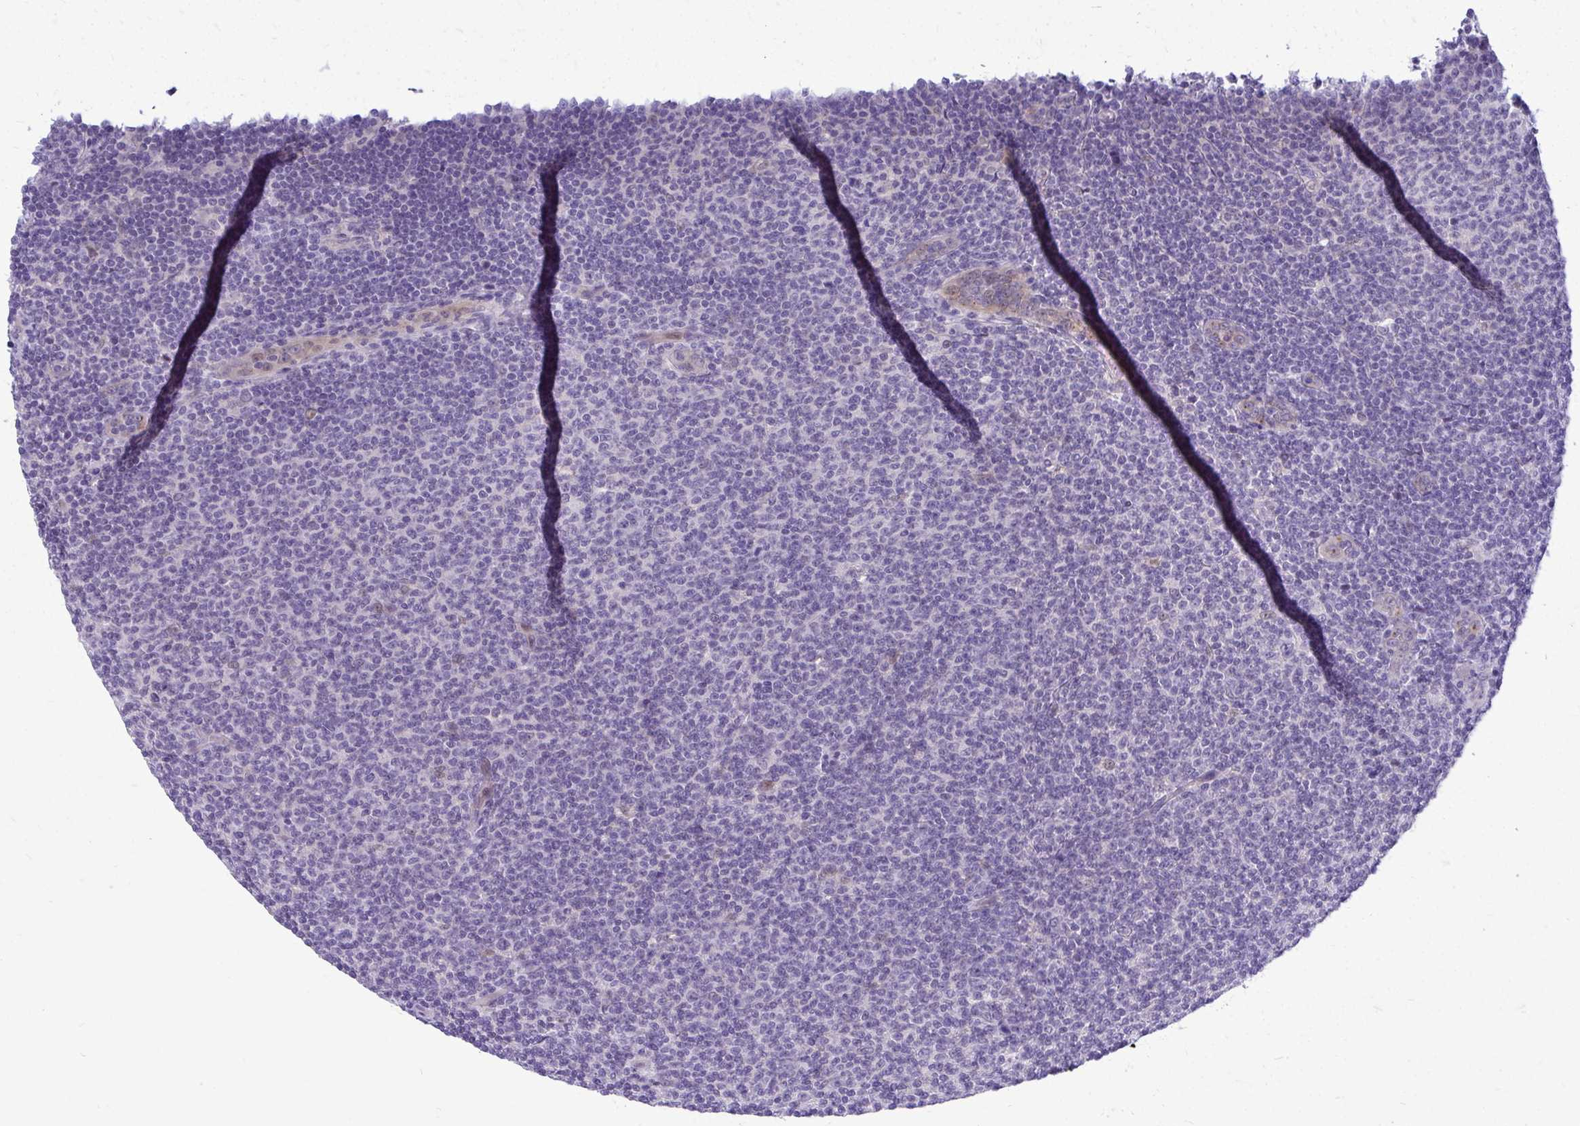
{"staining": {"intensity": "negative", "quantity": "none", "location": "none"}, "tissue": "lymphoma", "cell_type": "Tumor cells", "image_type": "cancer", "snomed": [{"axis": "morphology", "description": "Malignant lymphoma, non-Hodgkin's type, Low grade"}, {"axis": "topography", "description": "Lymph node"}], "caption": "This photomicrograph is of lymphoma stained with immunohistochemistry to label a protein in brown with the nuclei are counter-stained blue. There is no positivity in tumor cells. (Brightfield microscopy of DAB immunohistochemistry (IHC) at high magnification).", "gene": "ZSWIM9", "patient": {"sex": "male", "age": 66}}